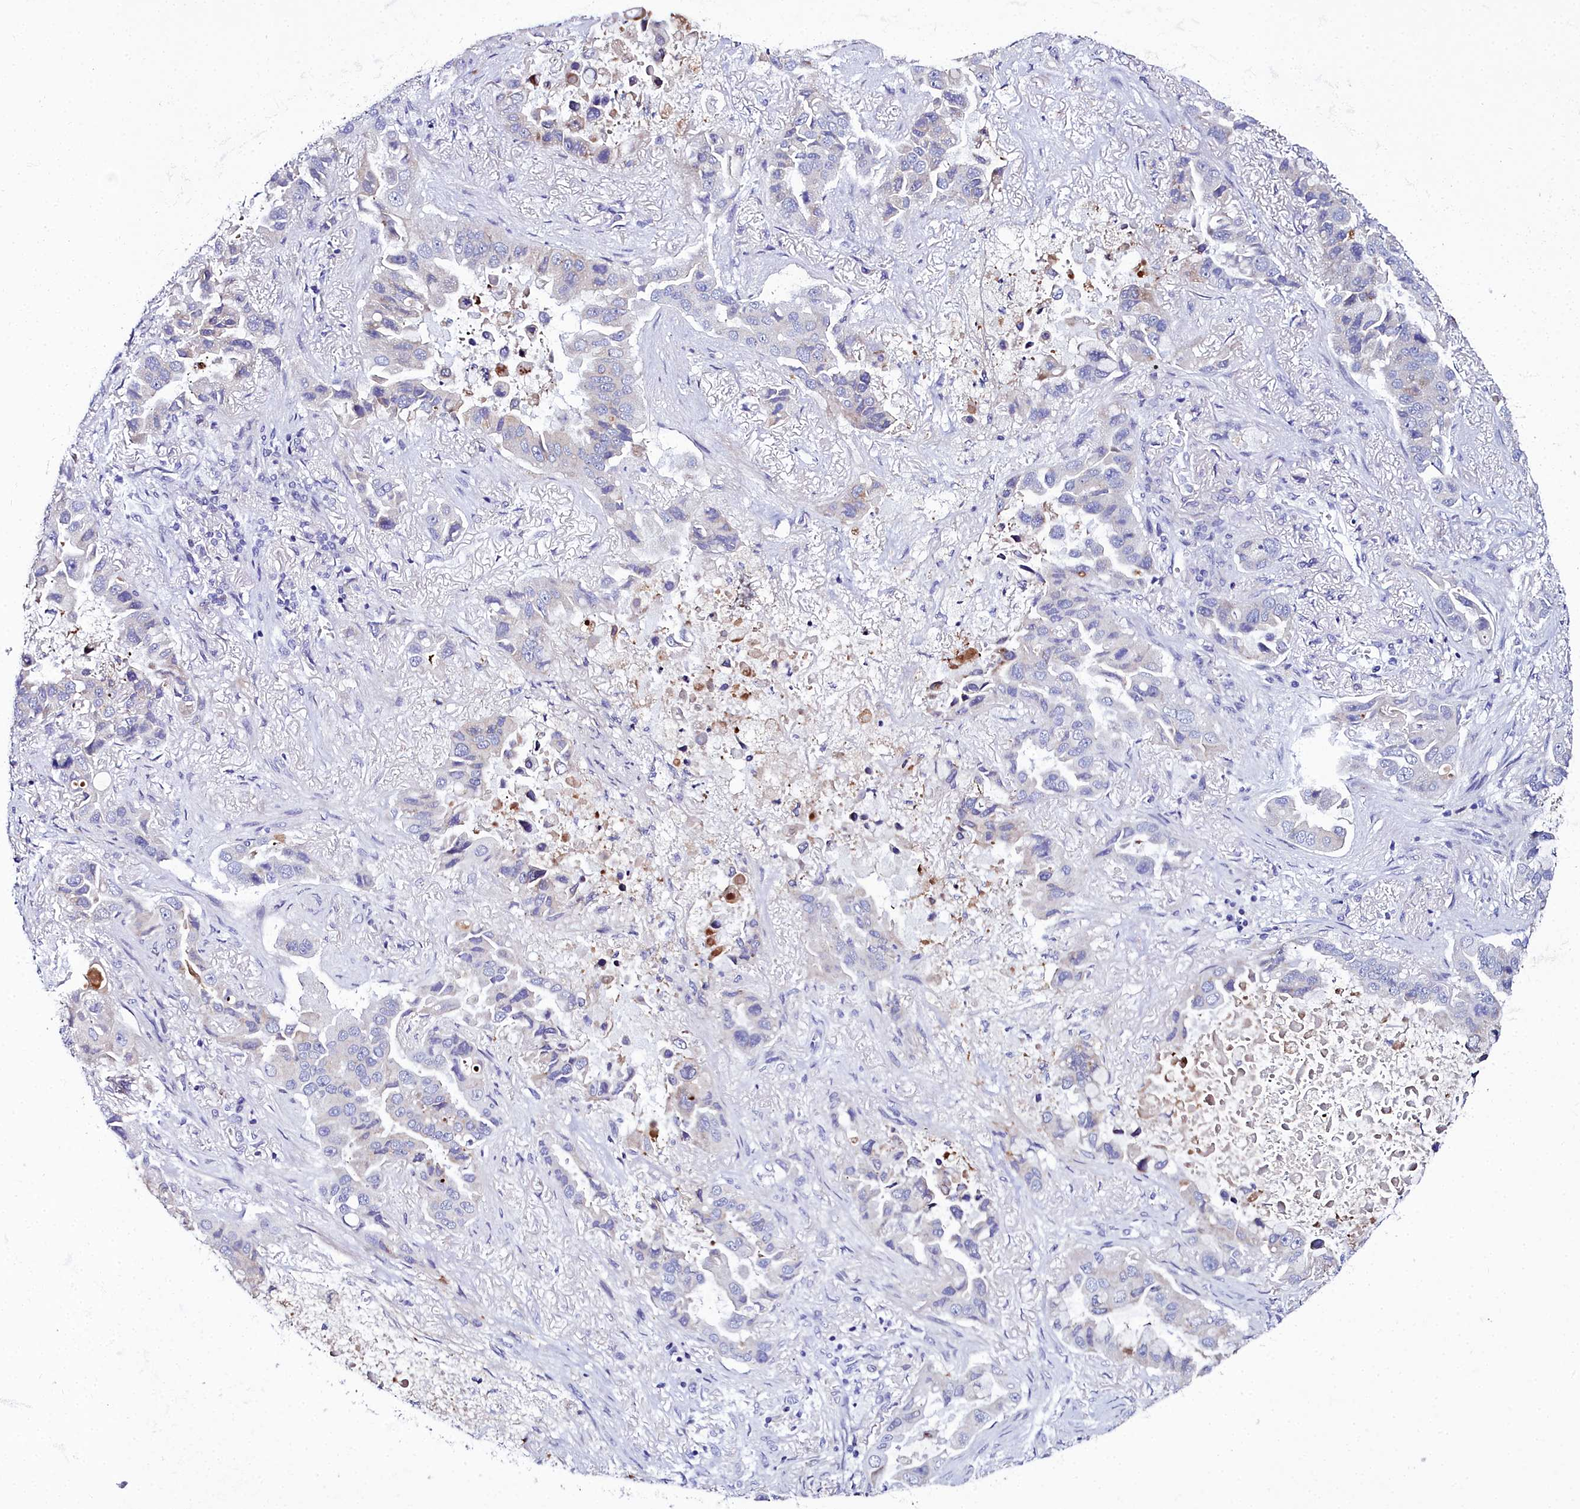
{"staining": {"intensity": "negative", "quantity": "none", "location": "none"}, "tissue": "lung cancer", "cell_type": "Tumor cells", "image_type": "cancer", "snomed": [{"axis": "morphology", "description": "Adenocarcinoma, NOS"}, {"axis": "topography", "description": "Lung"}], "caption": "Micrograph shows no protein staining in tumor cells of lung cancer tissue. (DAB (3,3'-diaminobenzidine) immunohistochemistry, high magnification).", "gene": "ELAPOR2", "patient": {"sex": "male", "age": 64}}